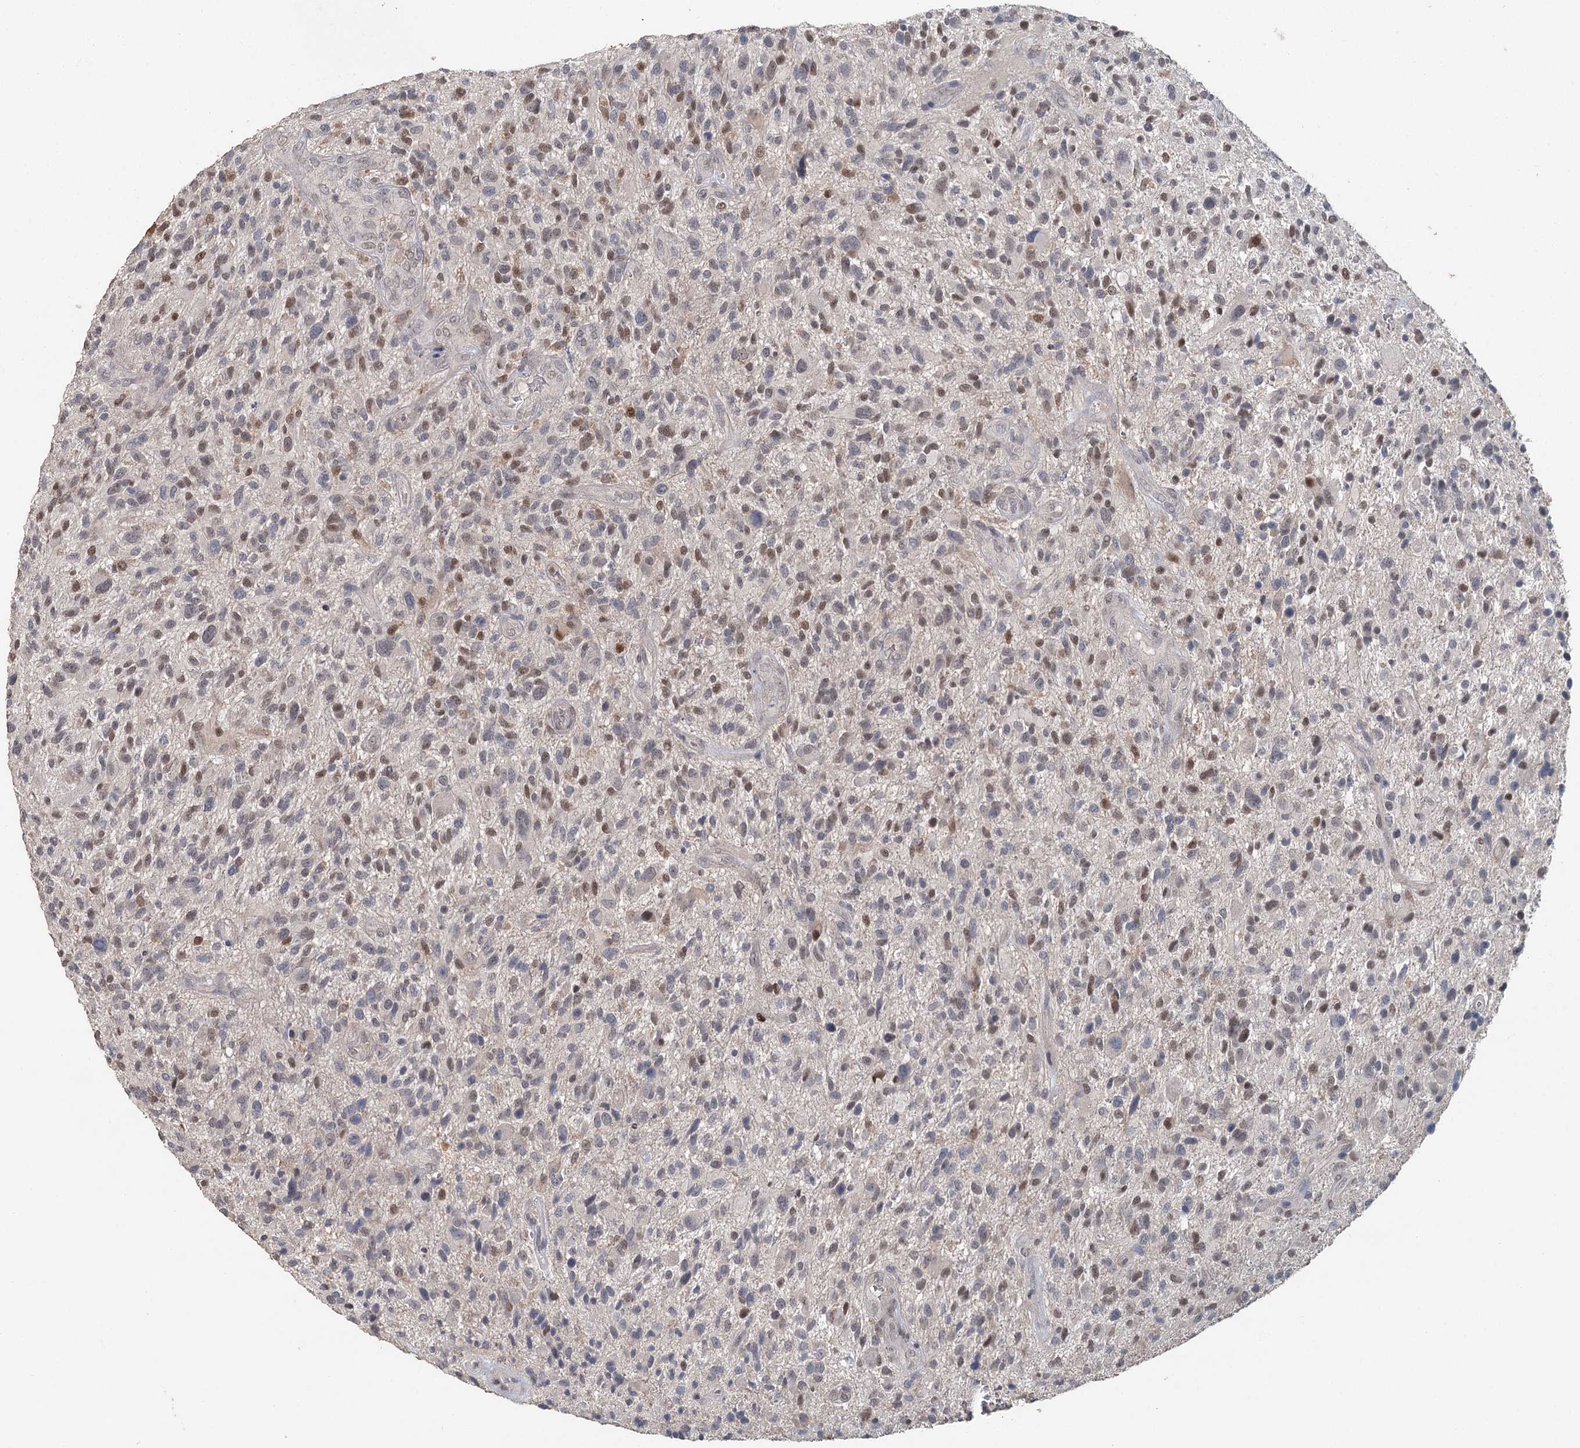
{"staining": {"intensity": "moderate", "quantity": "25%-75%", "location": "nuclear"}, "tissue": "glioma", "cell_type": "Tumor cells", "image_type": "cancer", "snomed": [{"axis": "morphology", "description": "Glioma, malignant, High grade"}, {"axis": "topography", "description": "Brain"}], "caption": "Glioma stained for a protein (brown) shows moderate nuclear positive staining in approximately 25%-75% of tumor cells.", "gene": "ADK", "patient": {"sex": "male", "age": 47}}